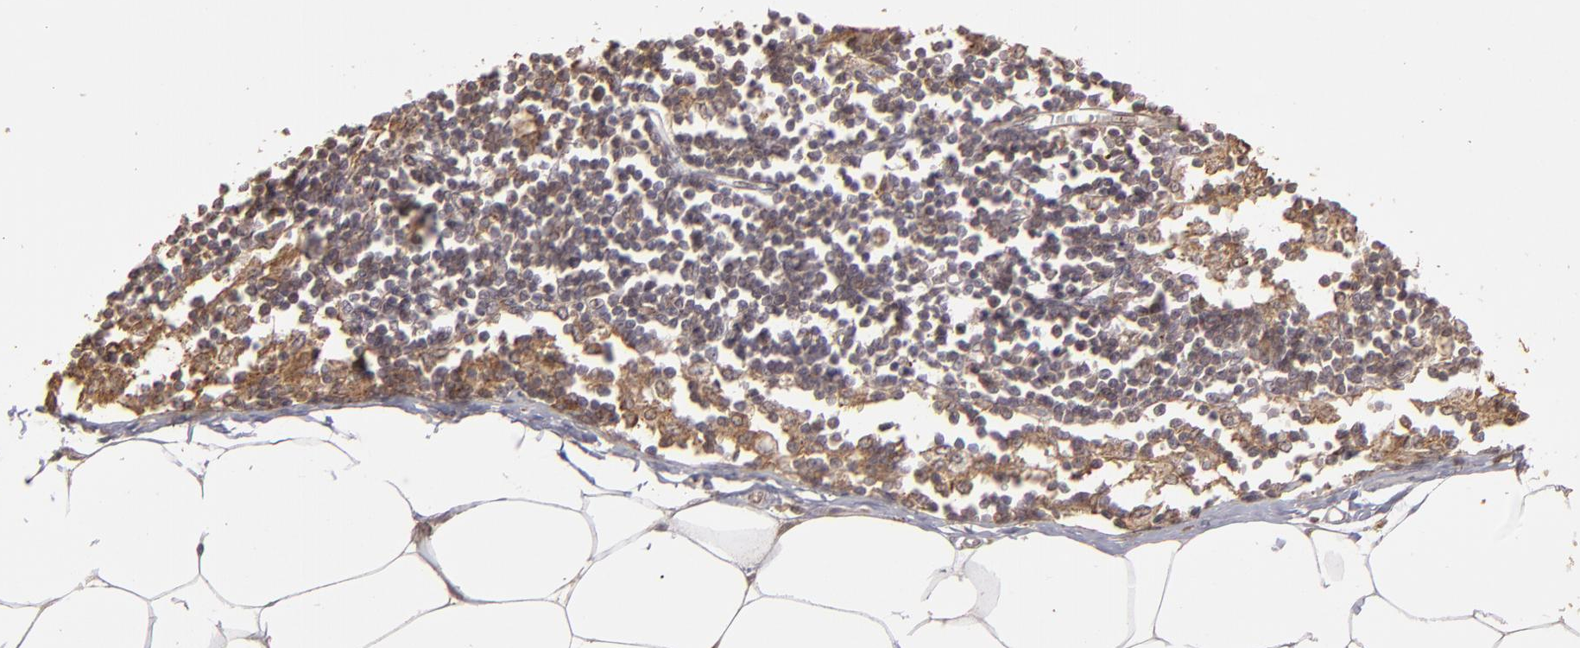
{"staining": {"intensity": "moderate", "quantity": ">75%", "location": "cytoplasmic/membranous"}, "tissue": "adipose tissue", "cell_type": "Adipocytes", "image_type": "normal", "snomed": [{"axis": "morphology", "description": "Normal tissue, NOS"}, {"axis": "morphology", "description": "Adenocarcinoma, NOS"}, {"axis": "topography", "description": "Colon"}, {"axis": "topography", "description": "Peripheral nerve tissue"}], "caption": "Brown immunohistochemical staining in normal adipose tissue reveals moderate cytoplasmic/membranous expression in approximately >75% of adipocytes.", "gene": "CD55", "patient": {"sex": "male", "age": 14}}